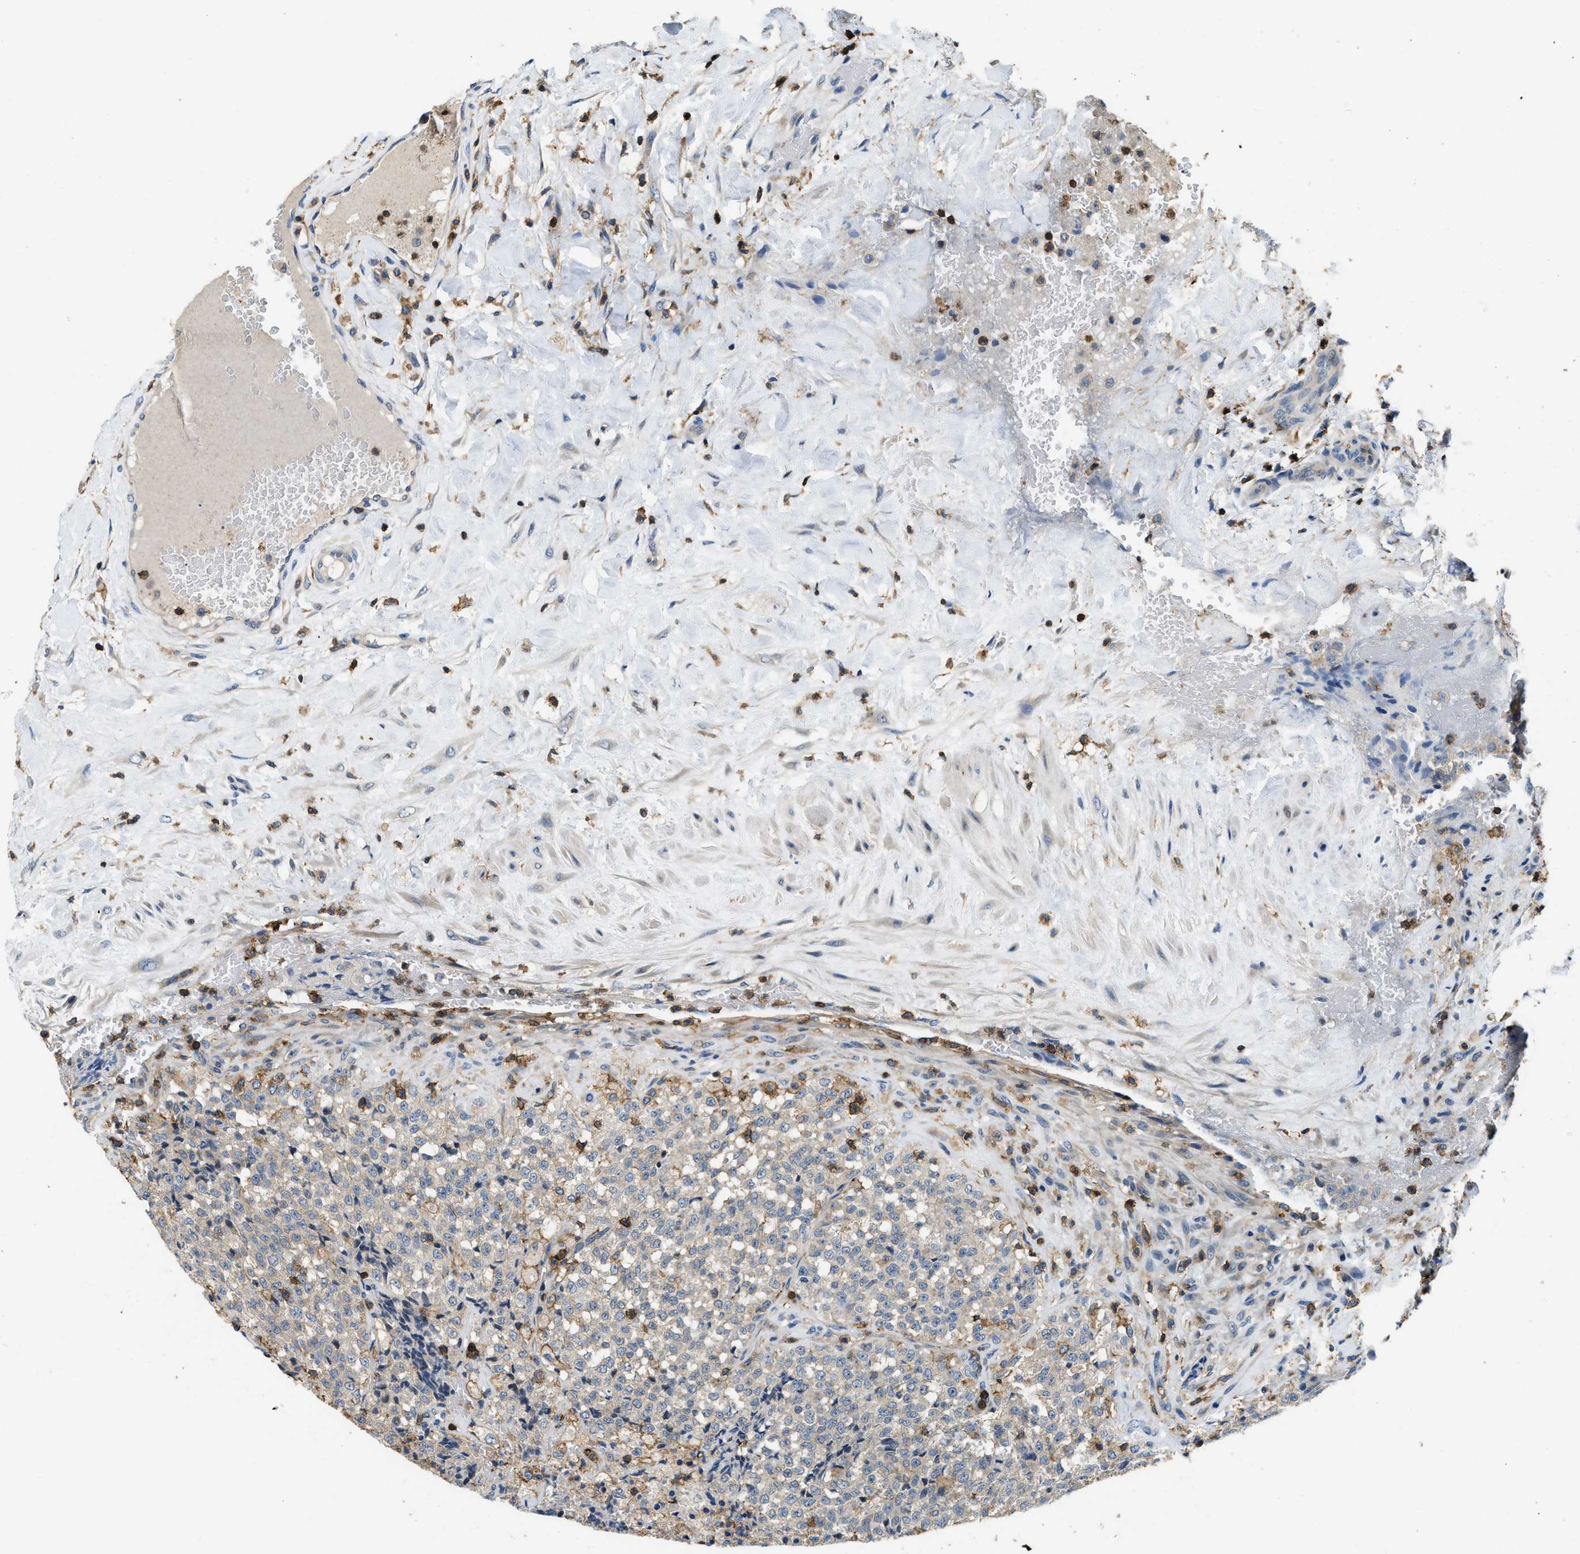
{"staining": {"intensity": "weak", "quantity": "<25%", "location": "cytoplasmic/membranous"}, "tissue": "testis cancer", "cell_type": "Tumor cells", "image_type": "cancer", "snomed": [{"axis": "morphology", "description": "Seminoma, NOS"}, {"axis": "topography", "description": "Testis"}], "caption": "DAB (3,3'-diaminobenzidine) immunohistochemical staining of testis cancer (seminoma) exhibits no significant expression in tumor cells. (DAB immunohistochemistry, high magnification).", "gene": "MYO1G", "patient": {"sex": "male", "age": 59}}